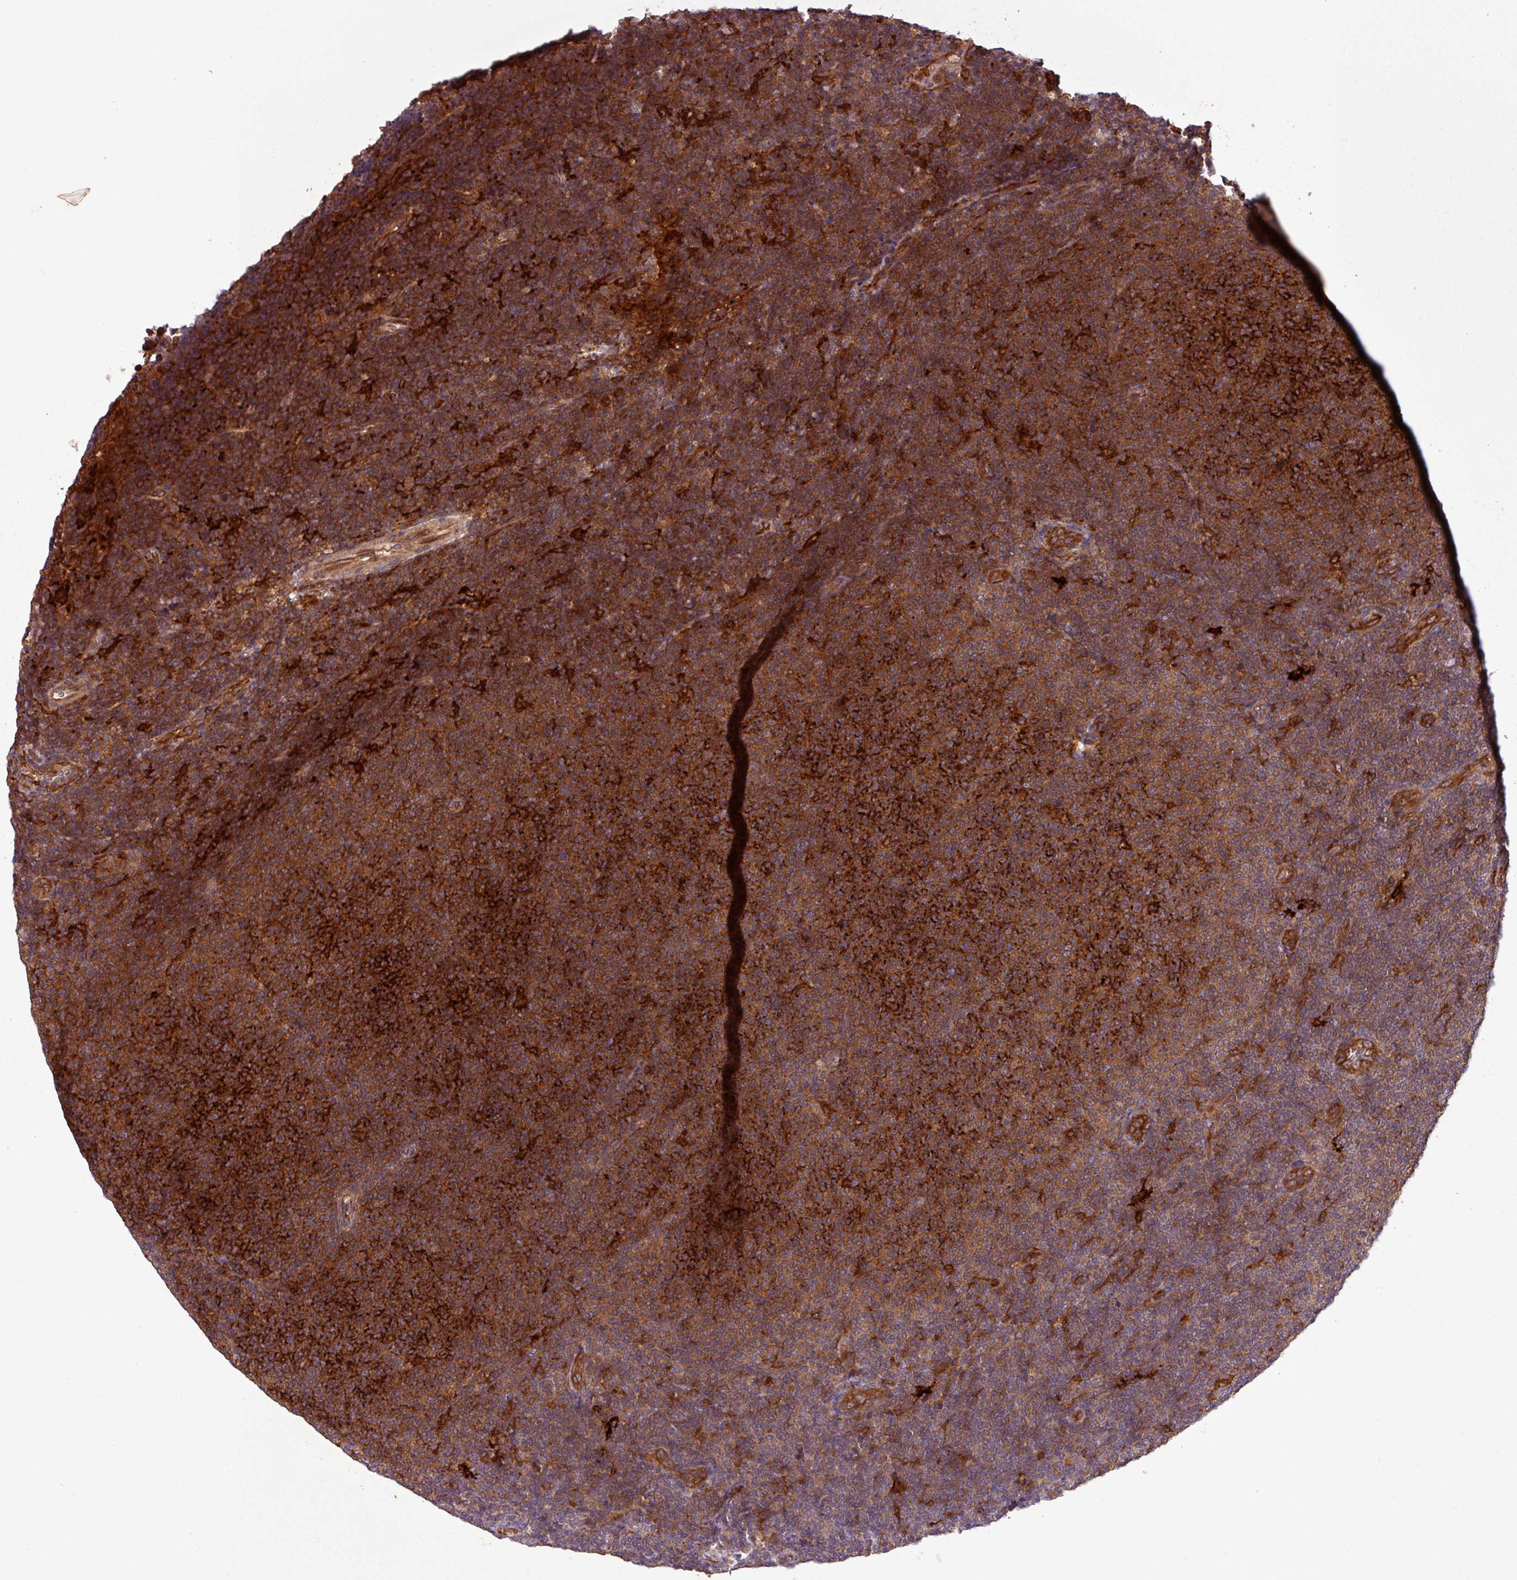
{"staining": {"intensity": "strong", "quantity": ">75%", "location": "cytoplasmic/membranous"}, "tissue": "lymphoma", "cell_type": "Tumor cells", "image_type": "cancer", "snomed": [{"axis": "morphology", "description": "Malignant lymphoma, non-Hodgkin's type, Low grade"}, {"axis": "topography", "description": "Lymph node"}], "caption": "Brown immunohistochemical staining in human lymphoma displays strong cytoplasmic/membranous expression in about >75% of tumor cells. The staining was performed using DAB (3,3'-diaminobenzidine) to visualize the protein expression in brown, while the nuclei were stained in blue with hematoxylin (Magnification: 20x).", "gene": "SIRPB2", "patient": {"sex": "male", "age": 66}}